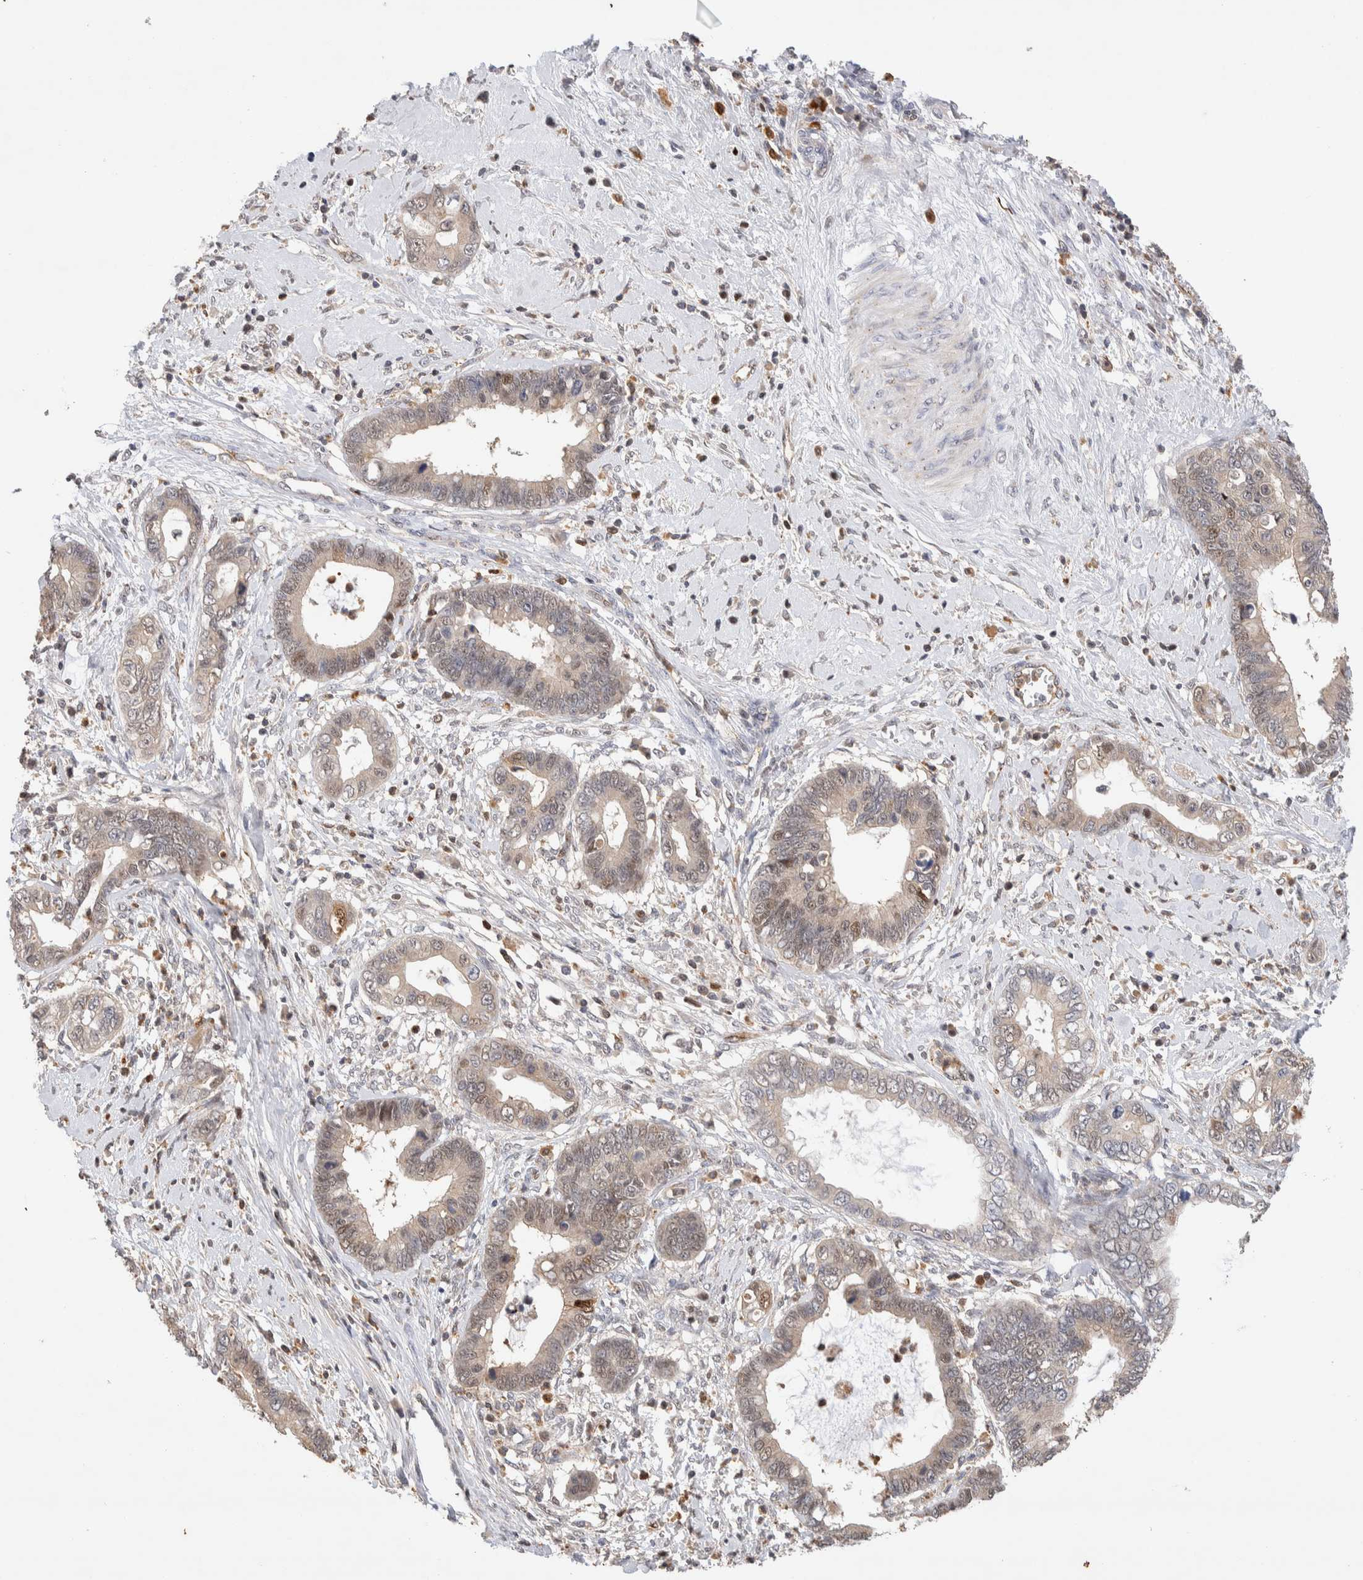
{"staining": {"intensity": "moderate", "quantity": "<25%", "location": "cytoplasmic/membranous,nuclear"}, "tissue": "cervical cancer", "cell_type": "Tumor cells", "image_type": "cancer", "snomed": [{"axis": "morphology", "description": "Adenocarcinoma, NOS"}, {"axis": "topography", "description": "Cervix"}], "caption": "Immunohistochemistry photomicrograph of neoplastic tissue: human adenocarcinoma (cervical) stained using immunohistochemistry reveals low levels of moderate protein expression localized specifically in the cytoplasmic/membranous and nuclear of tumor cells, appearing as a cytoplasmic/membranous and nuclear brown color.", "gene": "NSMAF", "patient": {"sex": "female", "age": 44}}